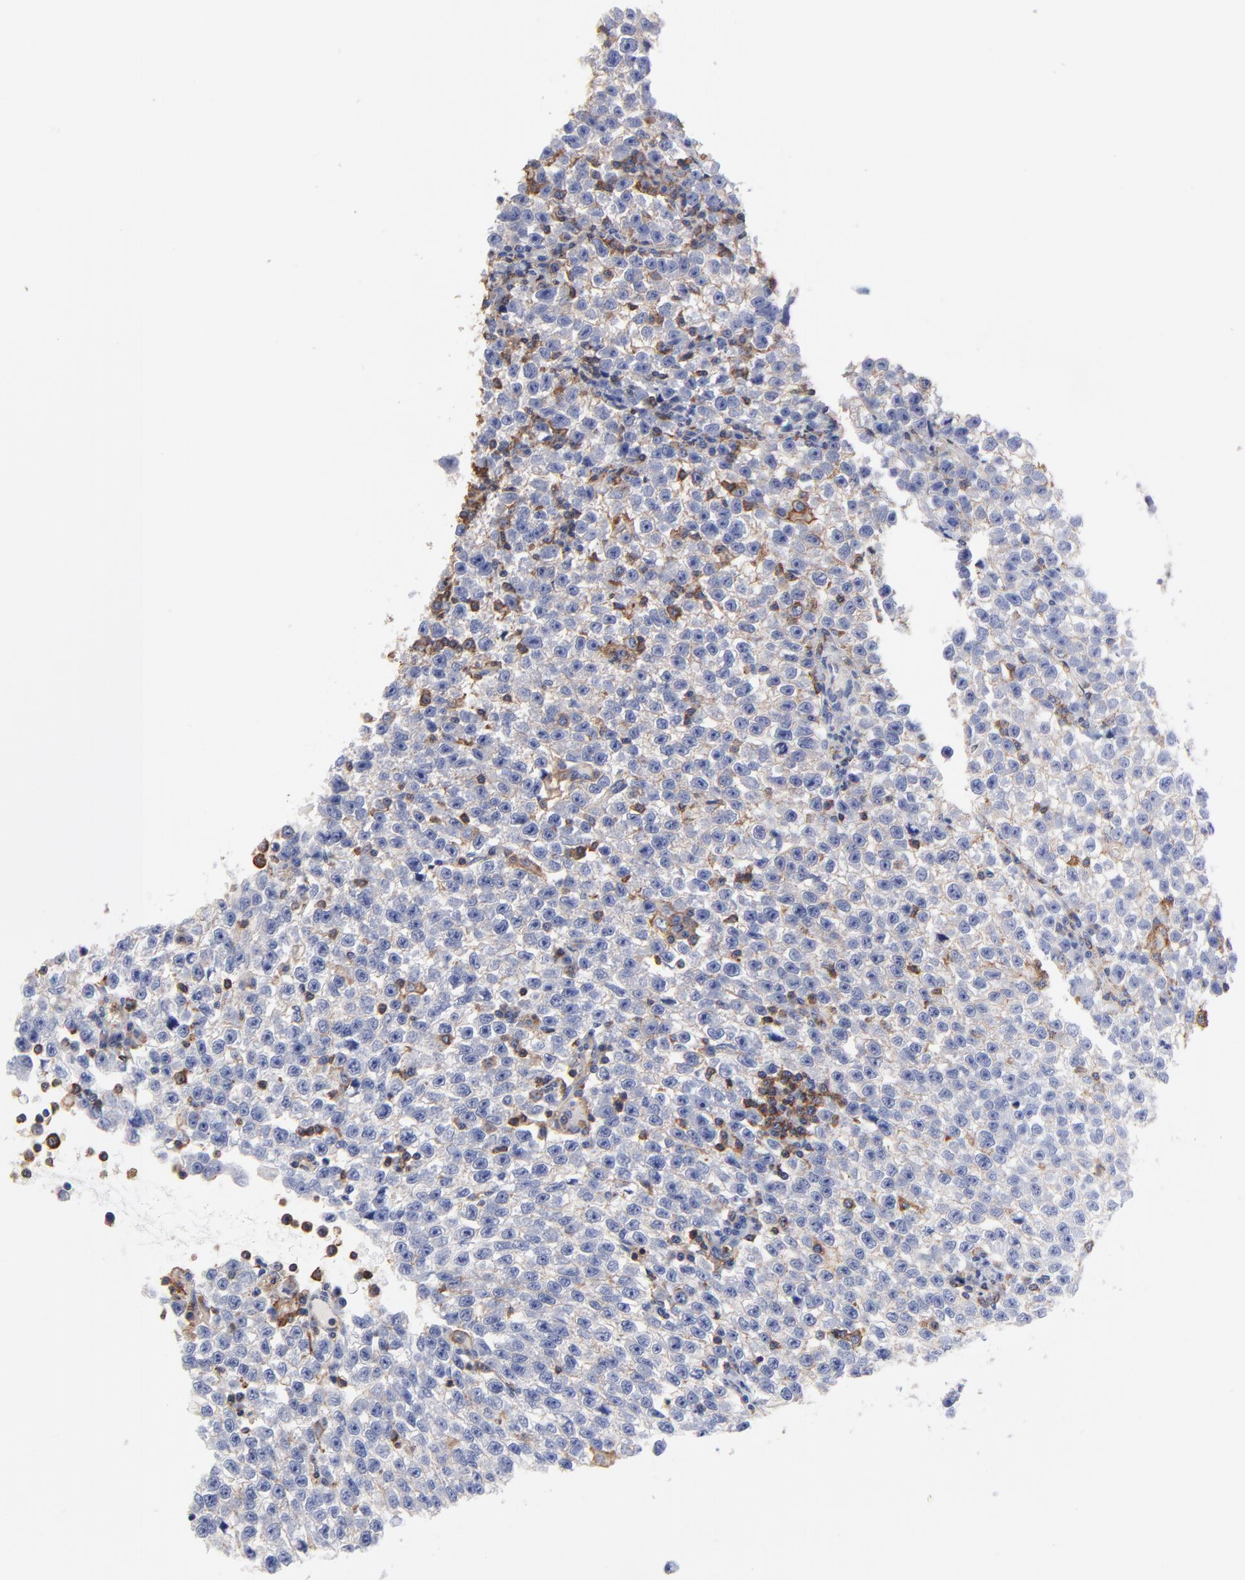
{"staining": {"intensity": "moderate", "quantity": "25%-75%", "location": "cytoplasmic/membranous"}, "tissue": "testis cancer", "cell_type": "Tumor cells", "image_type": "cancer", "snomed": [{"axis": "morphology", "description": "Seminoma, NOS"}, {"axis": "topography", "description": "Testis"}], "caption": "Protein expression analysis of human seminoma (testis) reveals moderate cytoplasmic/membranous staining in approximately 25%-75% of tumor cells.", "gene": "ASL", "patient": {"sex": "male", "age": 35}}